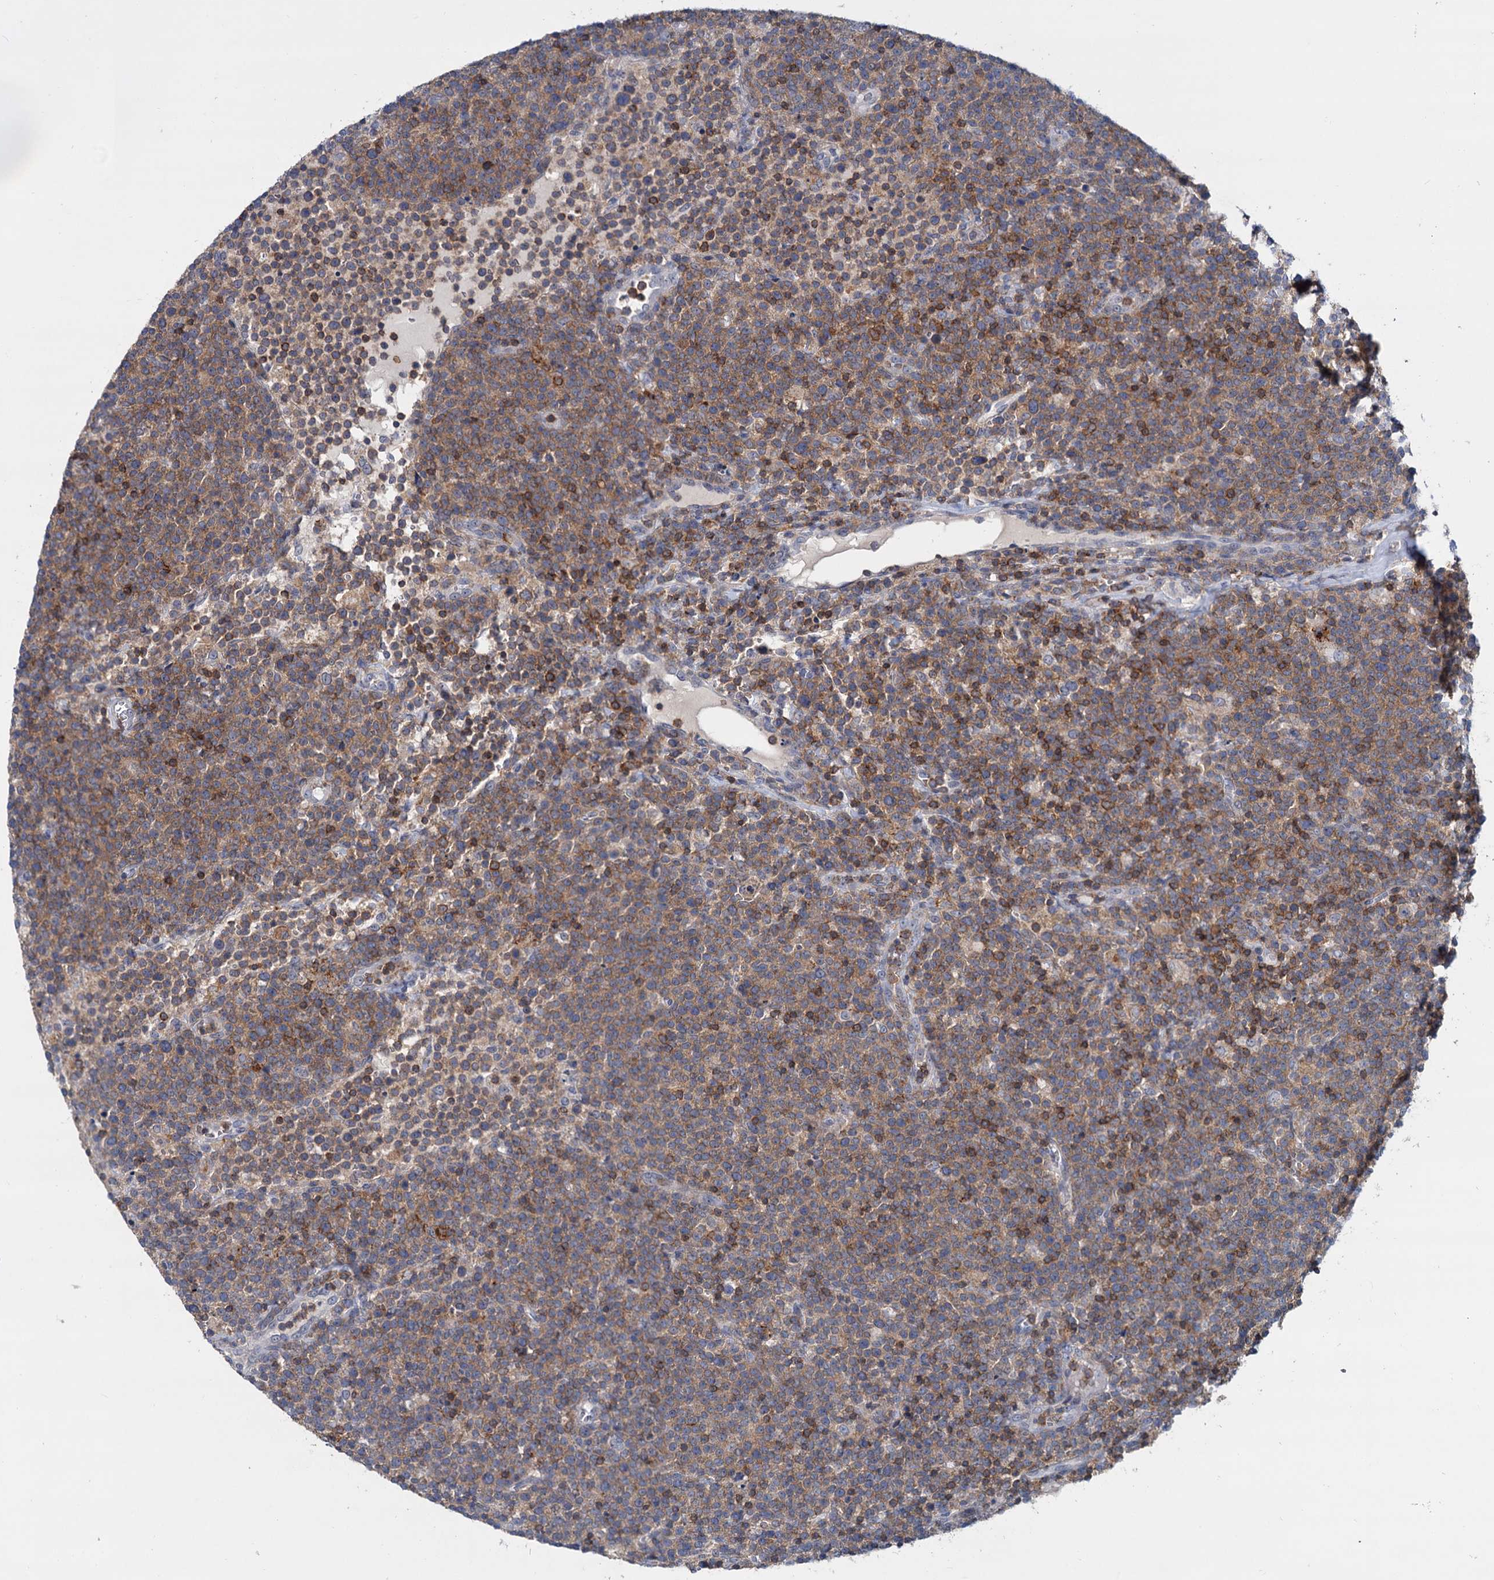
{"staining": {"intensity": "moderate", "quantity": ">75%", "location": "cytoplasmic/membranous"}, "tissue": "lymphoma", "cell_type": "Tumor cells", "image_type": "cancer", "snomed": [{"axis": "morphology", "description": "Malignant lymphoma, non-Hodgkin's type, High grade"}, {"axis": "topography", "description": "Lymph node"}], "caption": "The histopathology image displays a brown stain indicating the presence of a protein in the cytoplasmic/membranous of tumor cells in lymphoma. (Brightfield microscopy of DAB IHC at high magnification).", "gene": "LRCH4", "patient": {"sex": "male", "age": 61}}